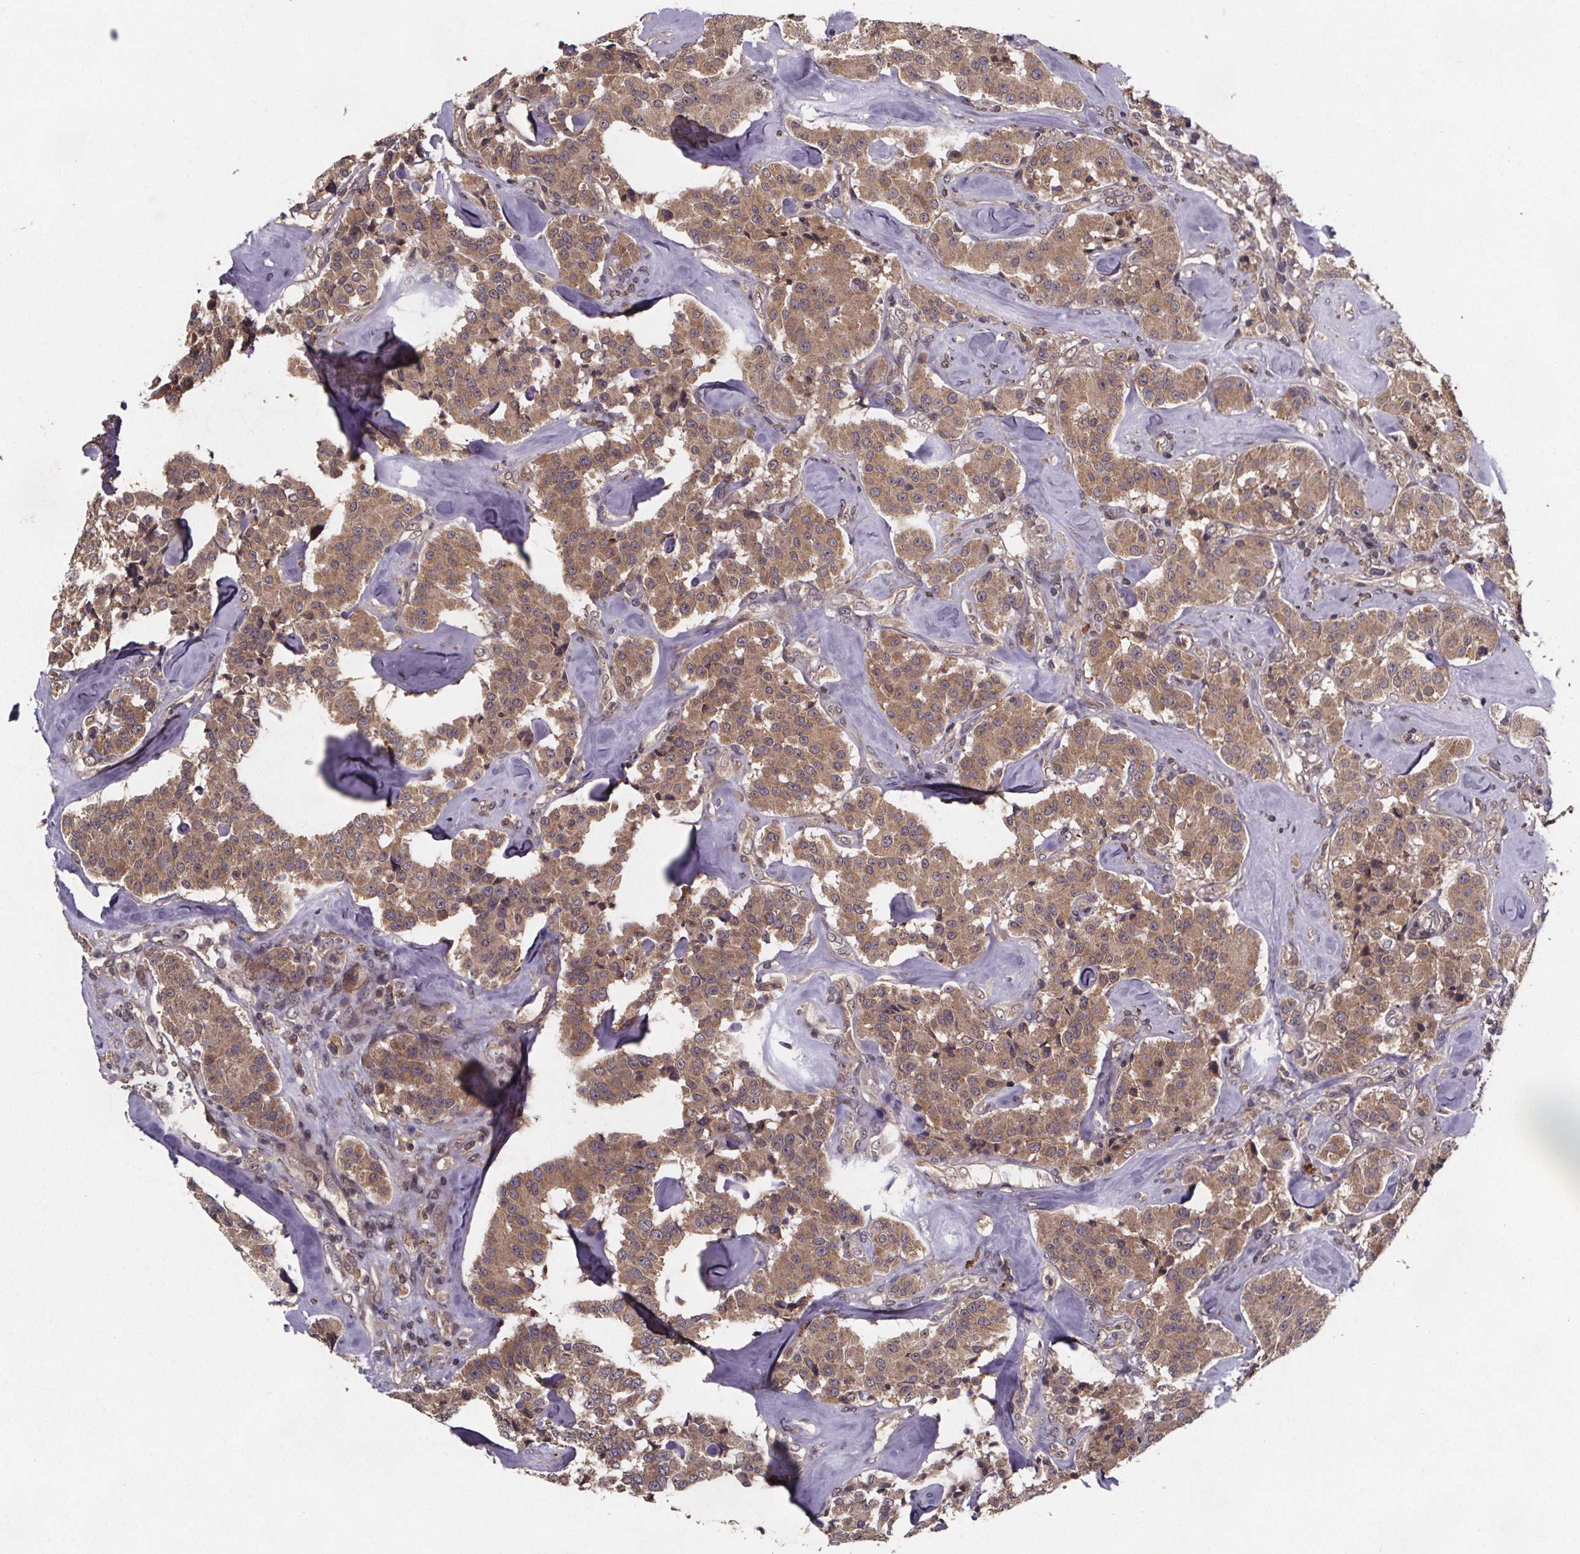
{"staining": {"intensity": "moderate", "quantity": ">75%", "location": "cytoplasmic/membranous"}, "tissue": "carcinoid", "cell_type": "Tumor cells", "image_type": "cancer", "snomed": [{"axis": "morphology", "description": "Carcinoid, malignant, NOS"}, {"axis": "topography", "description": "Pancreas"}], "caption": "Brown immunohistochemical staining in human carcinoid shows moderate cytoplasmic/membranous staining in approximately >75% of tumor cells.", "gene": "PIERCE2", "patient": {"sex": "male", "age": 41}}